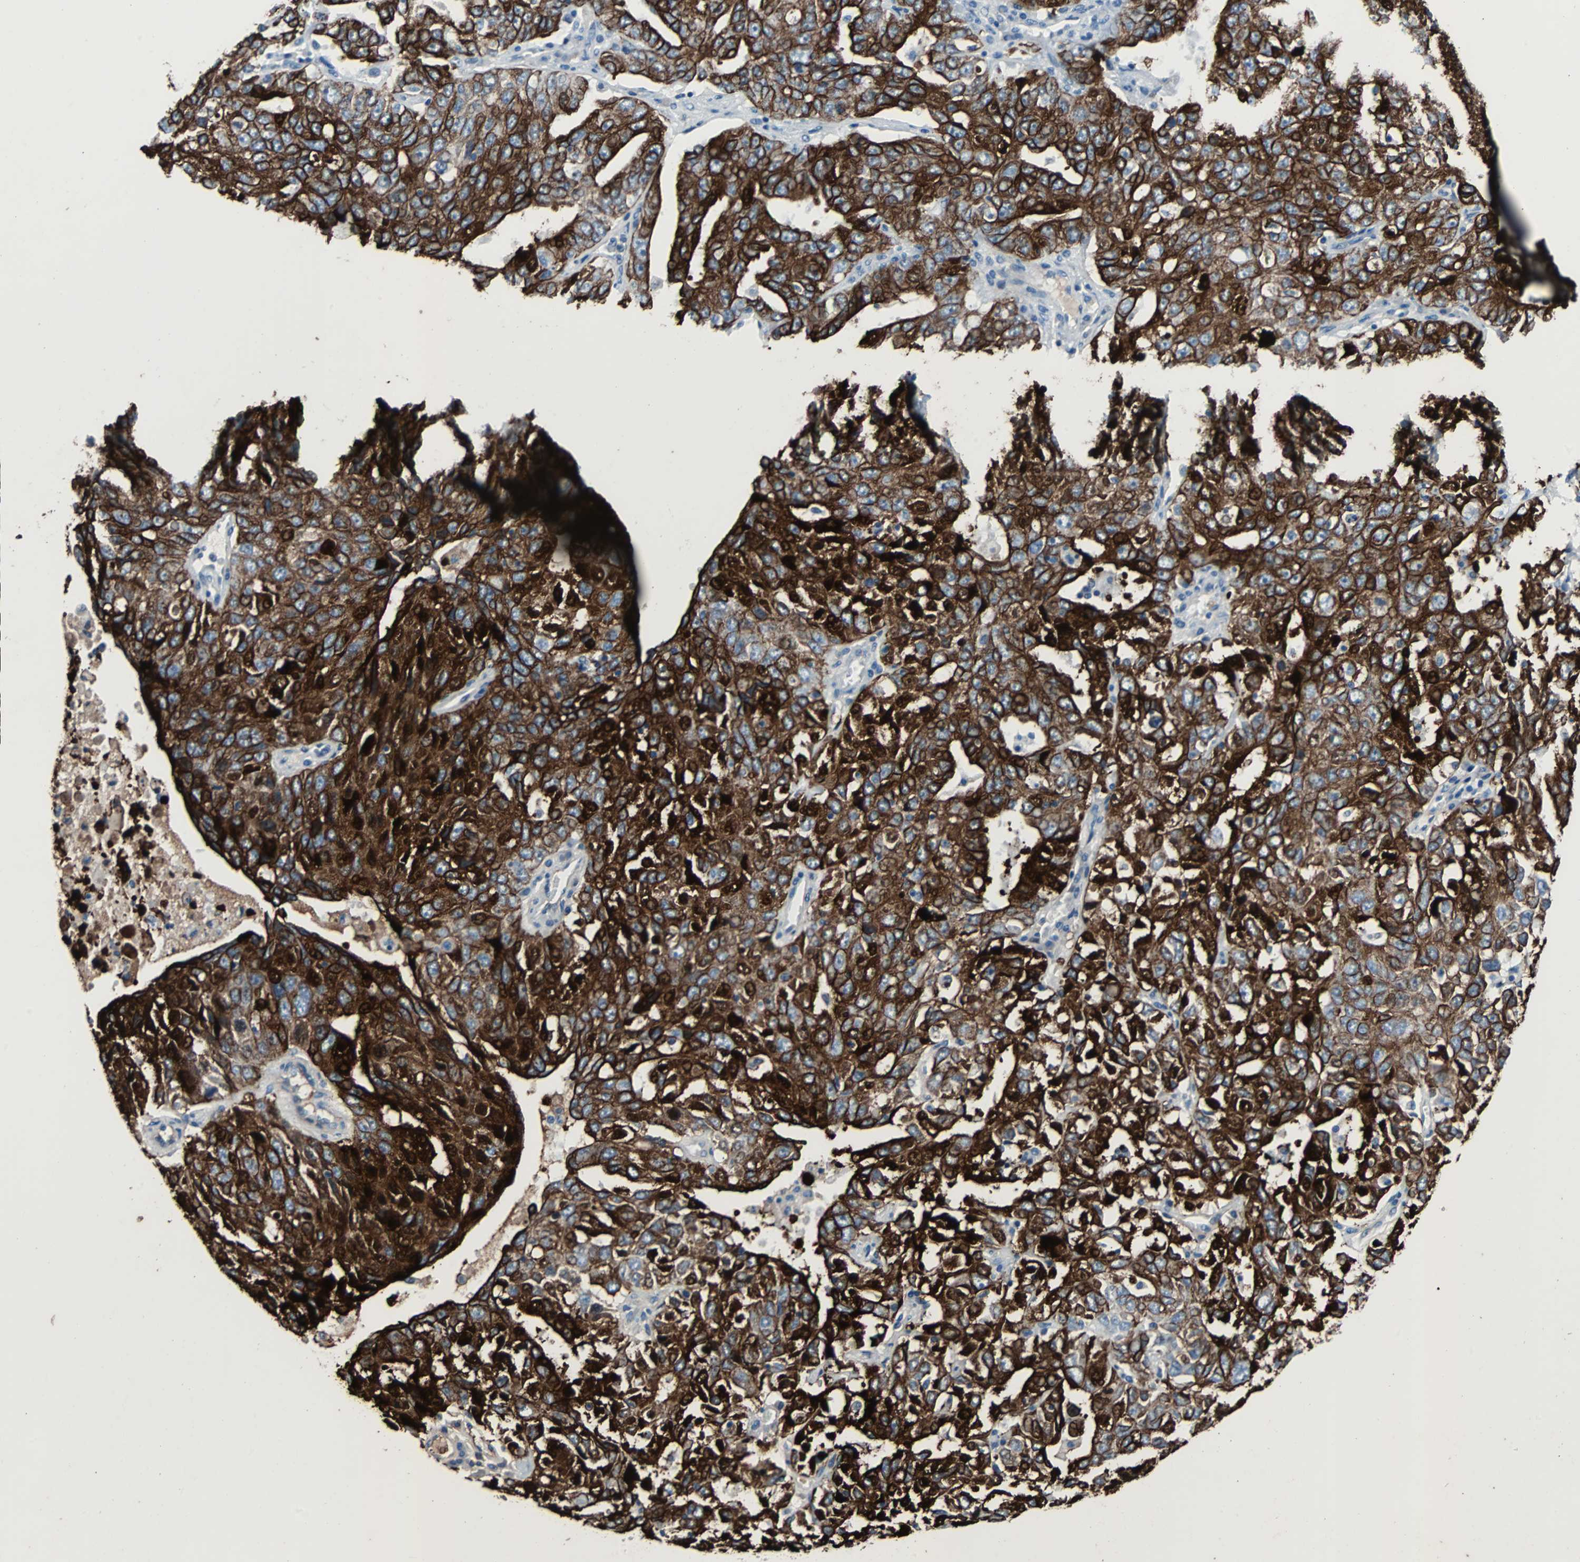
{"staining": {"intensity": "strong", "quantity": ">75%", "location": "cytoplasmic/membranous"}, "tissue": "ovarian cancer", "cell_type": "Tumor cells", "image_type": "cancer", "snomed": [{"axis": "morphology", "description": "Carcinoma, endometroid"}, {"axis": "topography", "description": "Ovary"}], "caption": "Ovarian endometroid carcinoma stained with DAB immunohistochemistry exhibits high levels of strong cytoplasmic/membranous staining in approximately >75% of tumor cells.", "gene": "KRT7", "patient": {"sex": "female", "age": 62}}